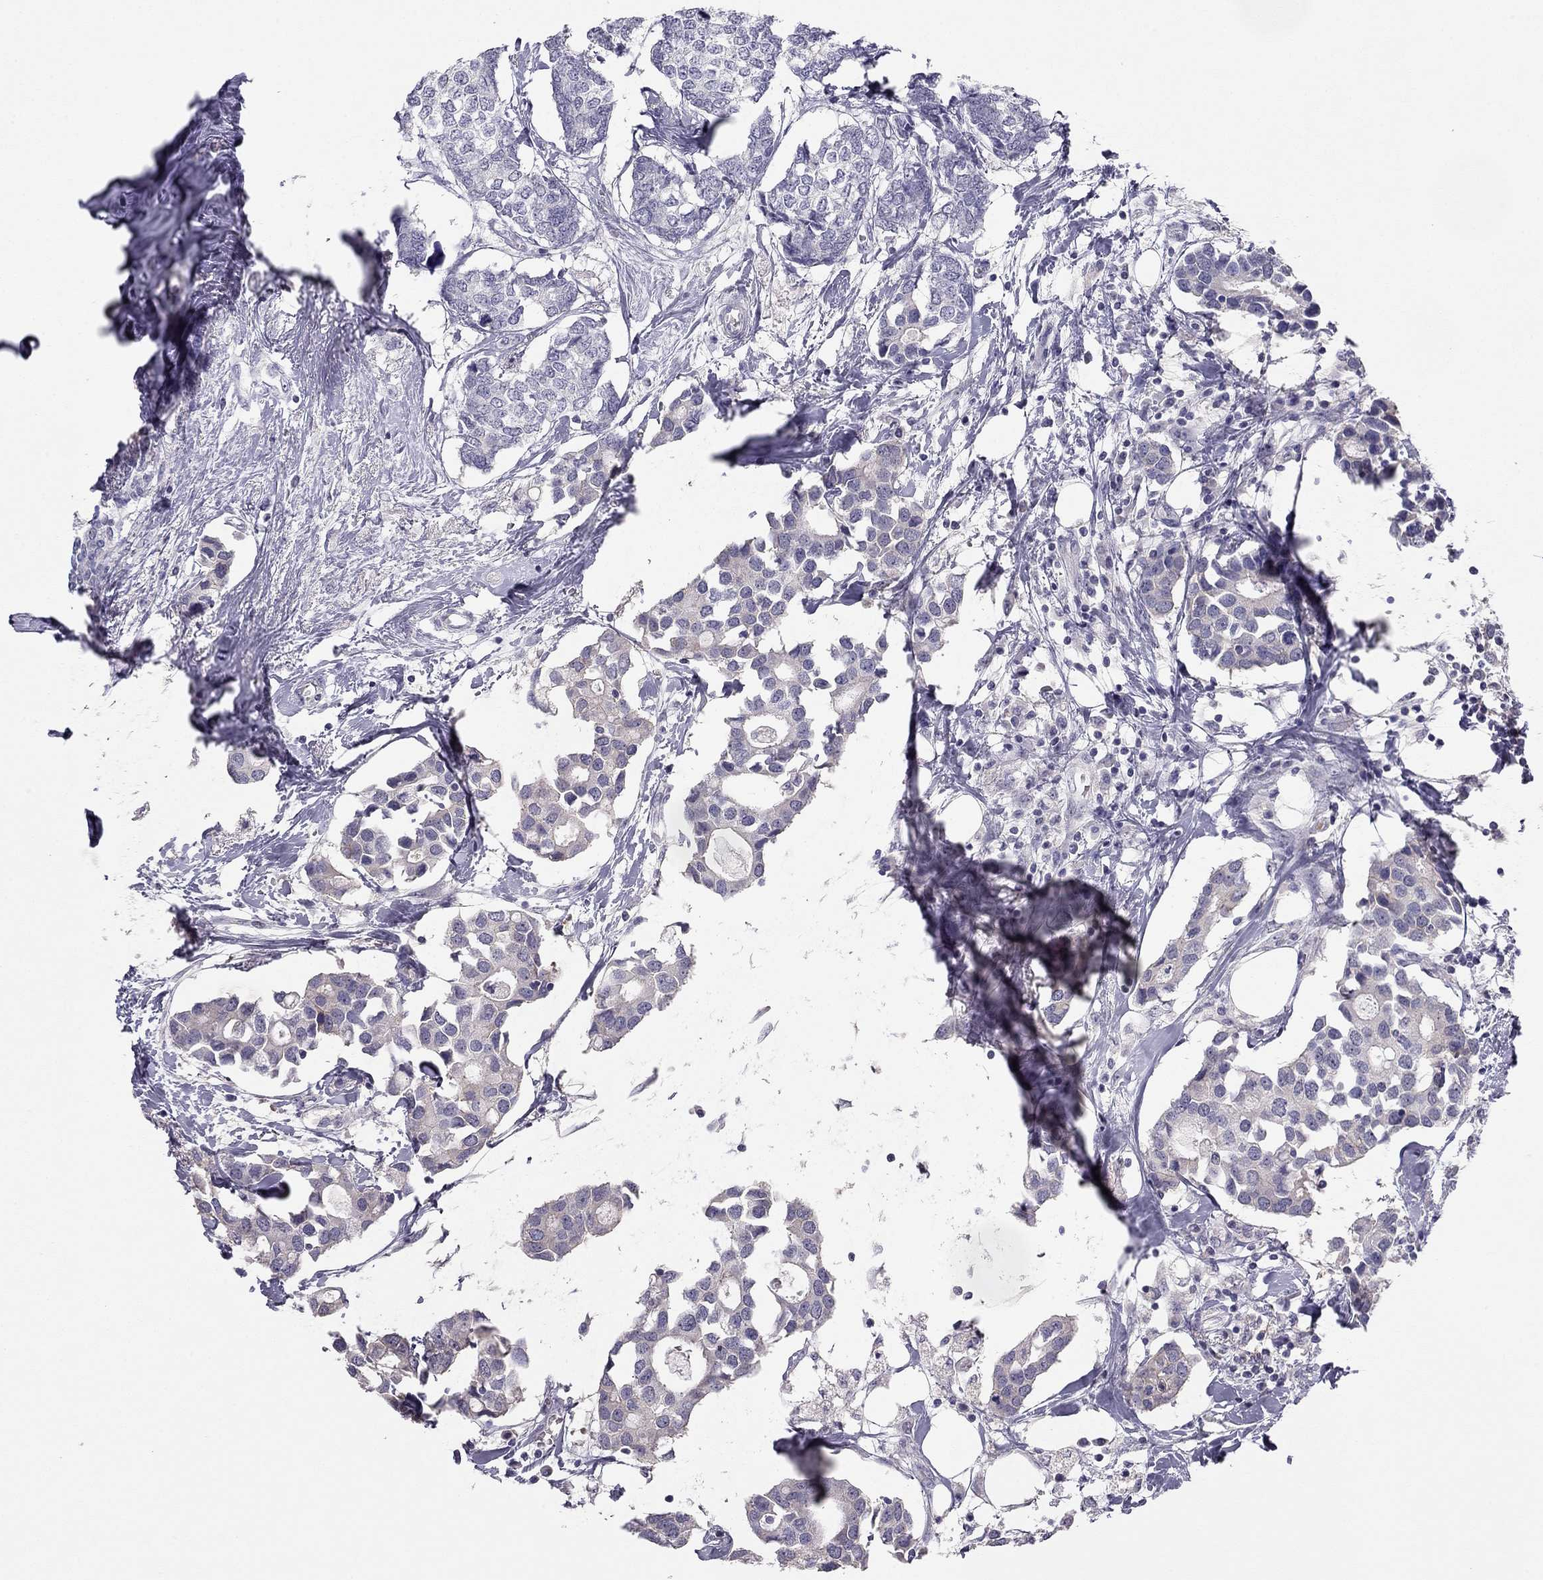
{"staining": {"intensity": "negative", "quantity": "none", "location": "none"}, "tissue": "breast cancer", "cell_type": "Tumor cells", "image_type": "cancer", "snomed": [{"axis": "morphology", "description": "Duct carcinoma"}, {"axis": "topography", "description": "Breast"}], "caption": "Tumor cells show no significant protein expression in breast cancer.", "gene": "ADORA2A", "patient": {"sex": "female", "age": 83}}